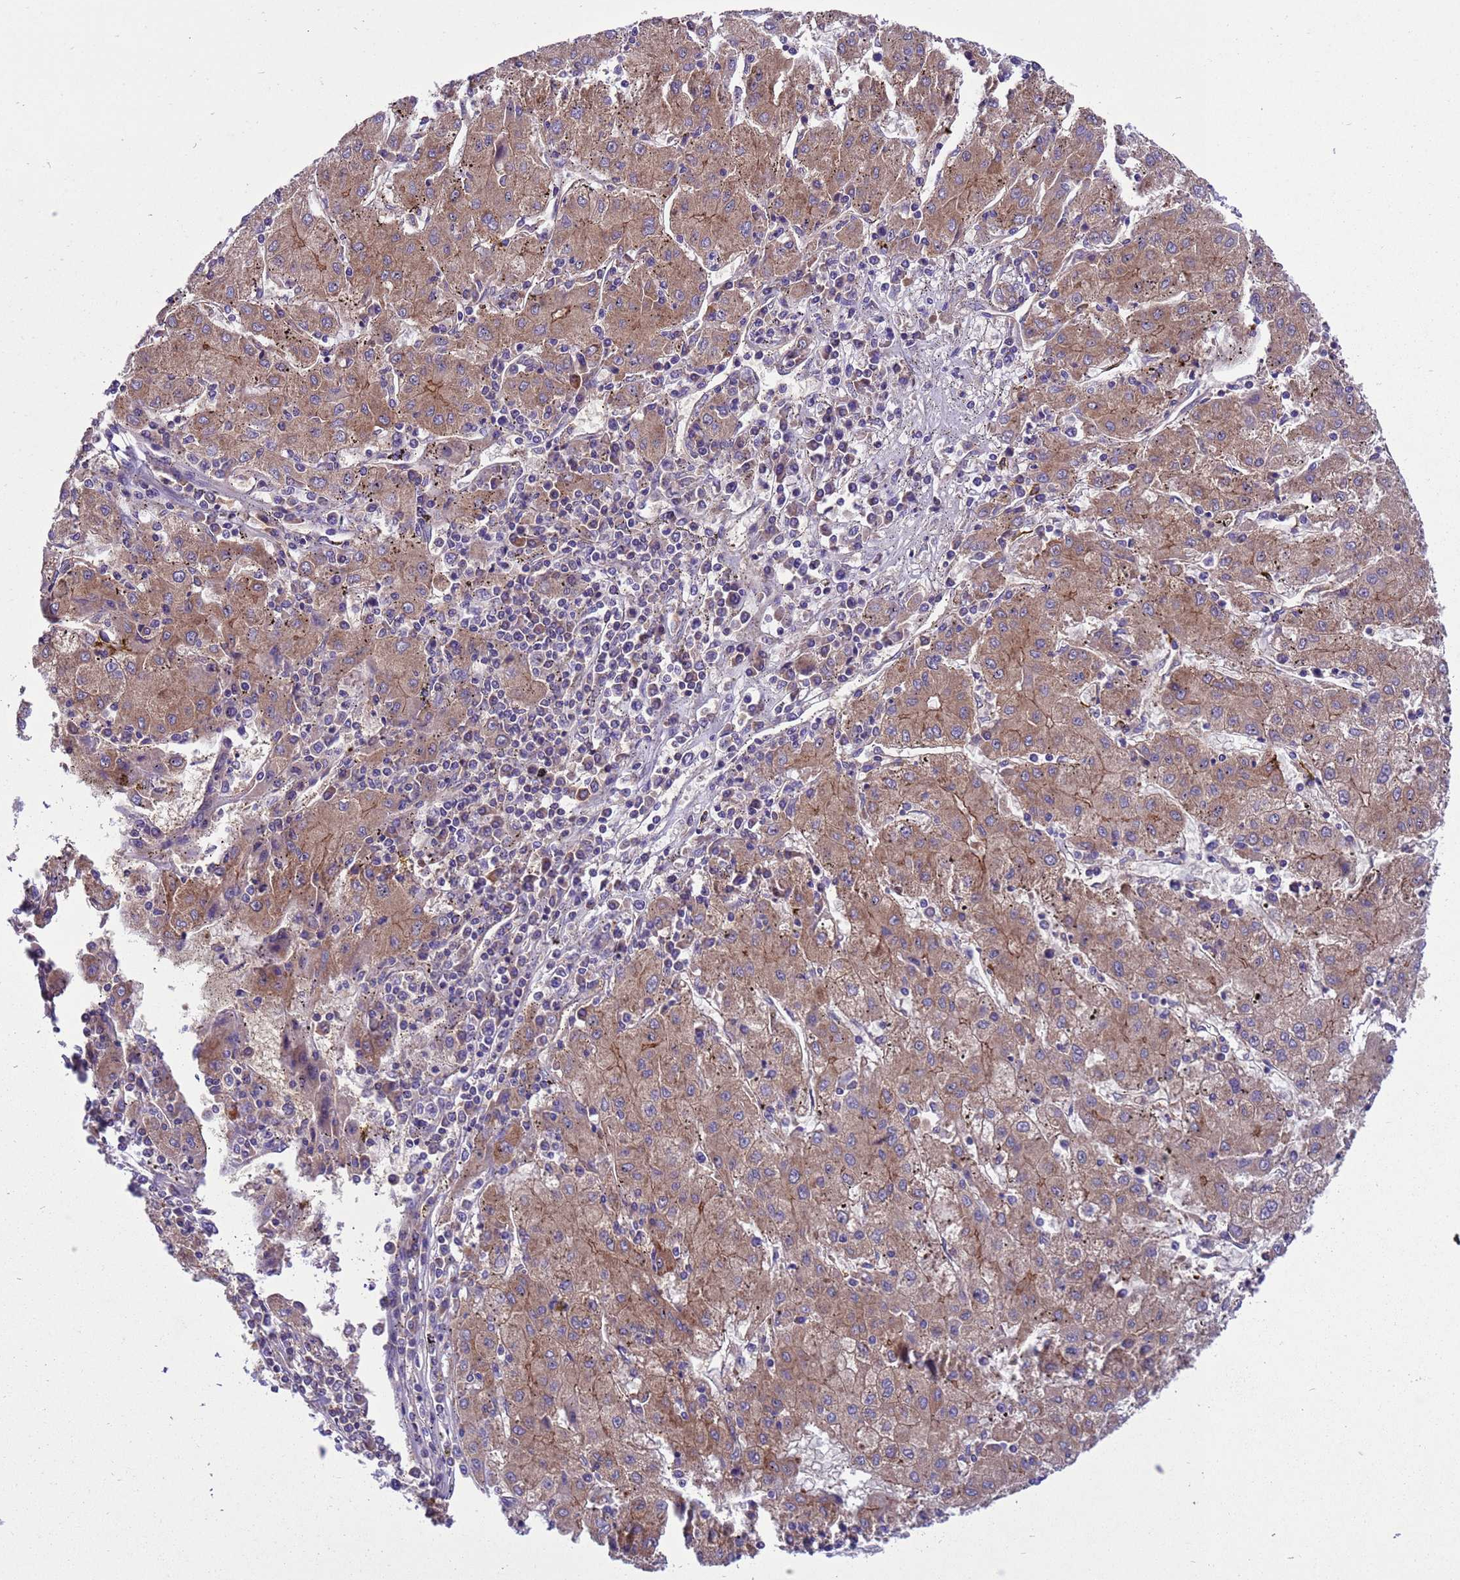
{"staining": {"intensity": "moderate", "quantity": ">75%", "location": "cytoplasmic/membranous"}, "tissue": "liver cancer", "cell_type": "Tumor cells", "image_type": "cancer", "snomed": [{"axis": "morphology", "description": "Carcinoma, Hepatocellular, NOS"}, {"axis": "topography", "description": "Liver"}], "caption": "Immunohistochemical staining of liver hepatocellular carcinoma shows moderate cytoplasmic/membranous protein staining in about >75% of tumor cells. (Stains: DAB in brown, nuclei in blue, Microscopy: brightfield microscopy at high magnification).", "gene": "ARHGAP12", "patient": {"sex": "male", "age": 72}}